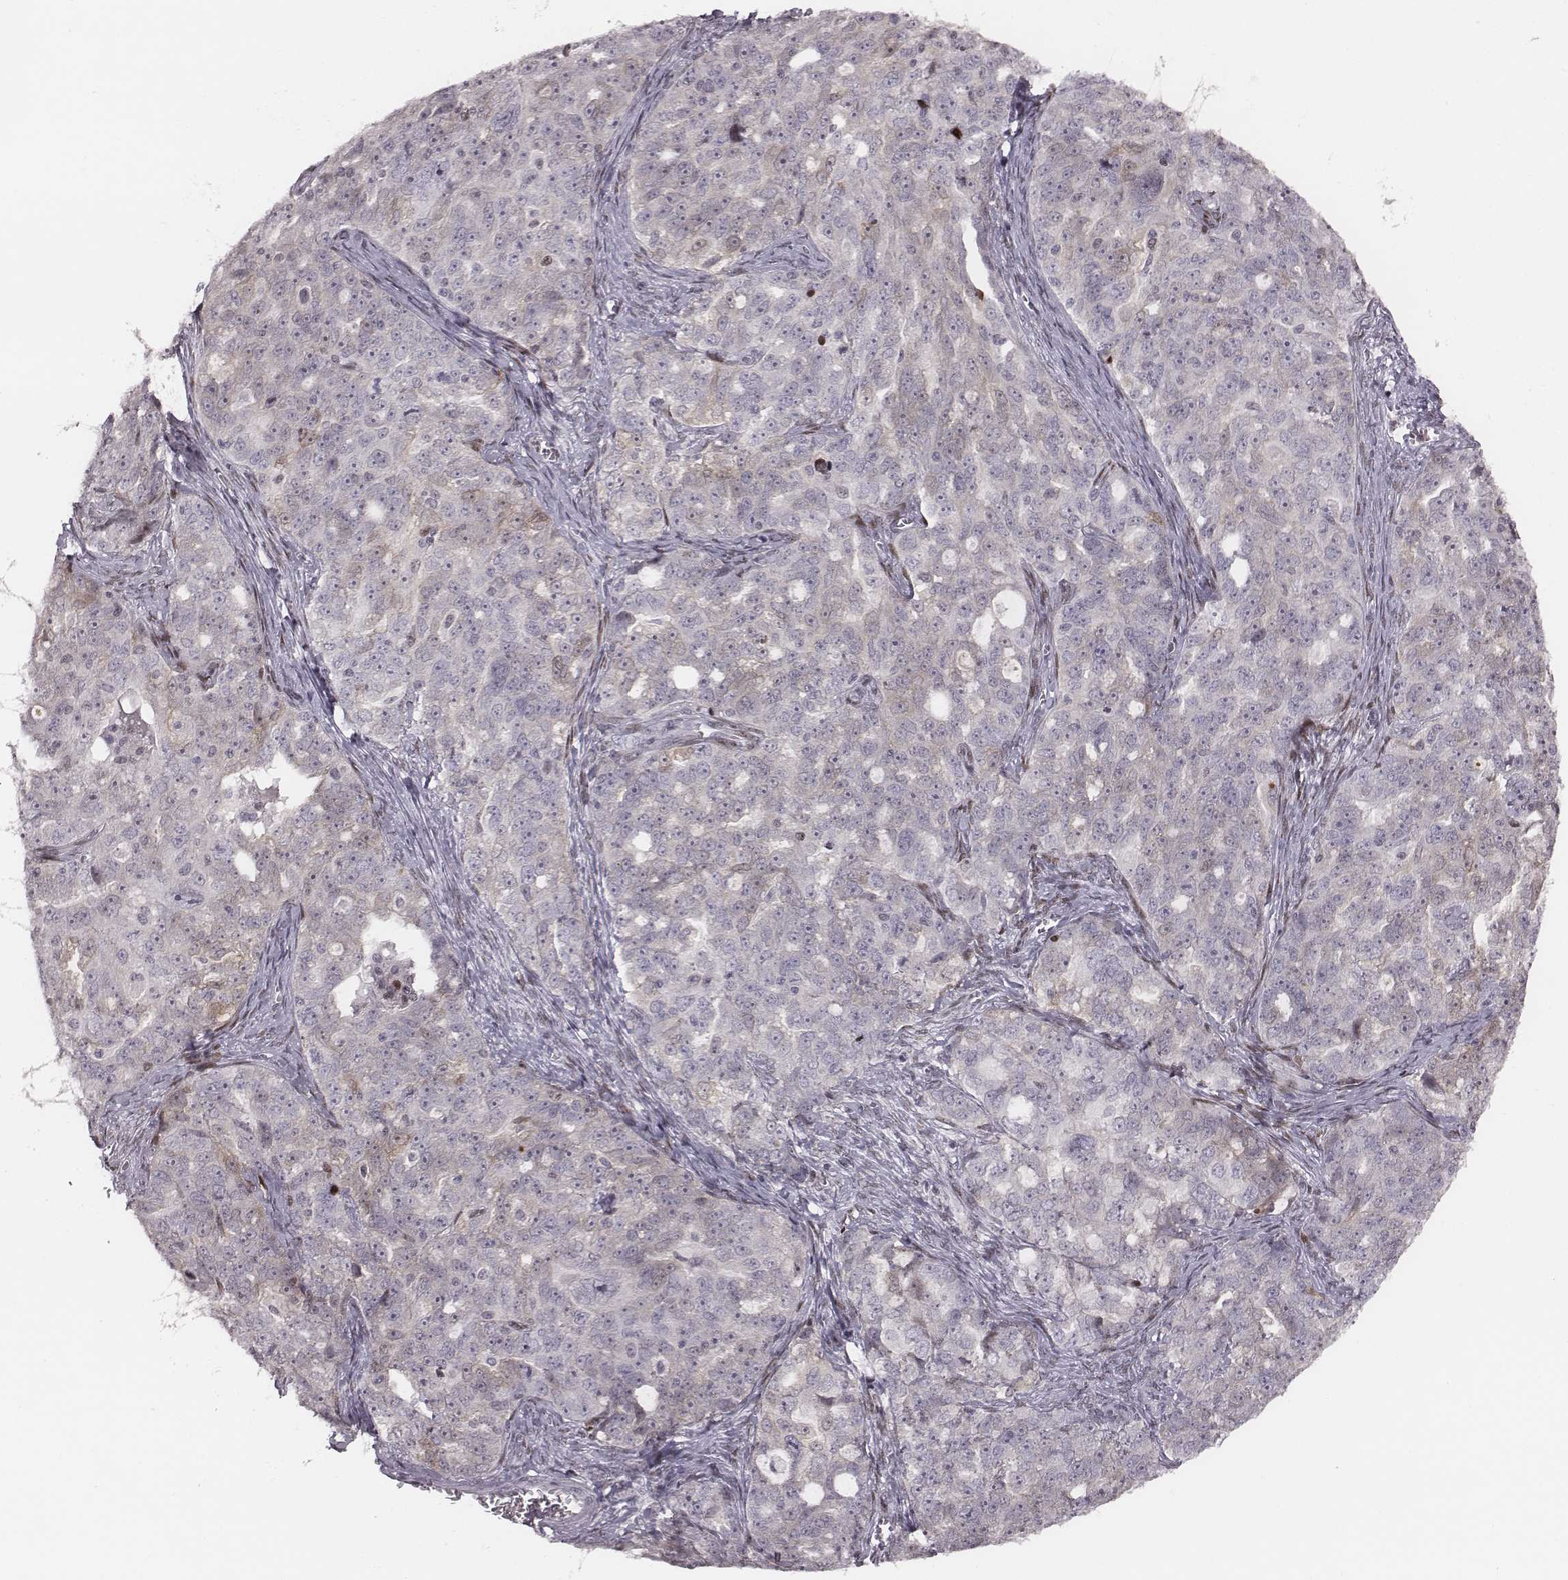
{"staining": {"intensity": "negative", "quantity": "none", "location": "none"}, "tissue": "ovarian cancer", "cell_type": "Tumor cells", "image_type": "cancer", "snomed": [{"axis": "morphology", "description": "Cystadenocarcinoma, serous, NOS"}, {"axis": "topography", "description": "Ovary"}], "caption": "DAB (3,3'-diaminobenzidine) immunohistochemical staining of human serous cystadenocarcinoma (ovarian) demonstrates no significant positivity in tumor cells. (Brightfield microscopy of DAB IHC at high magnification).", "gene": "NDC1", "patient": {"sex": "female", "age": 51}}